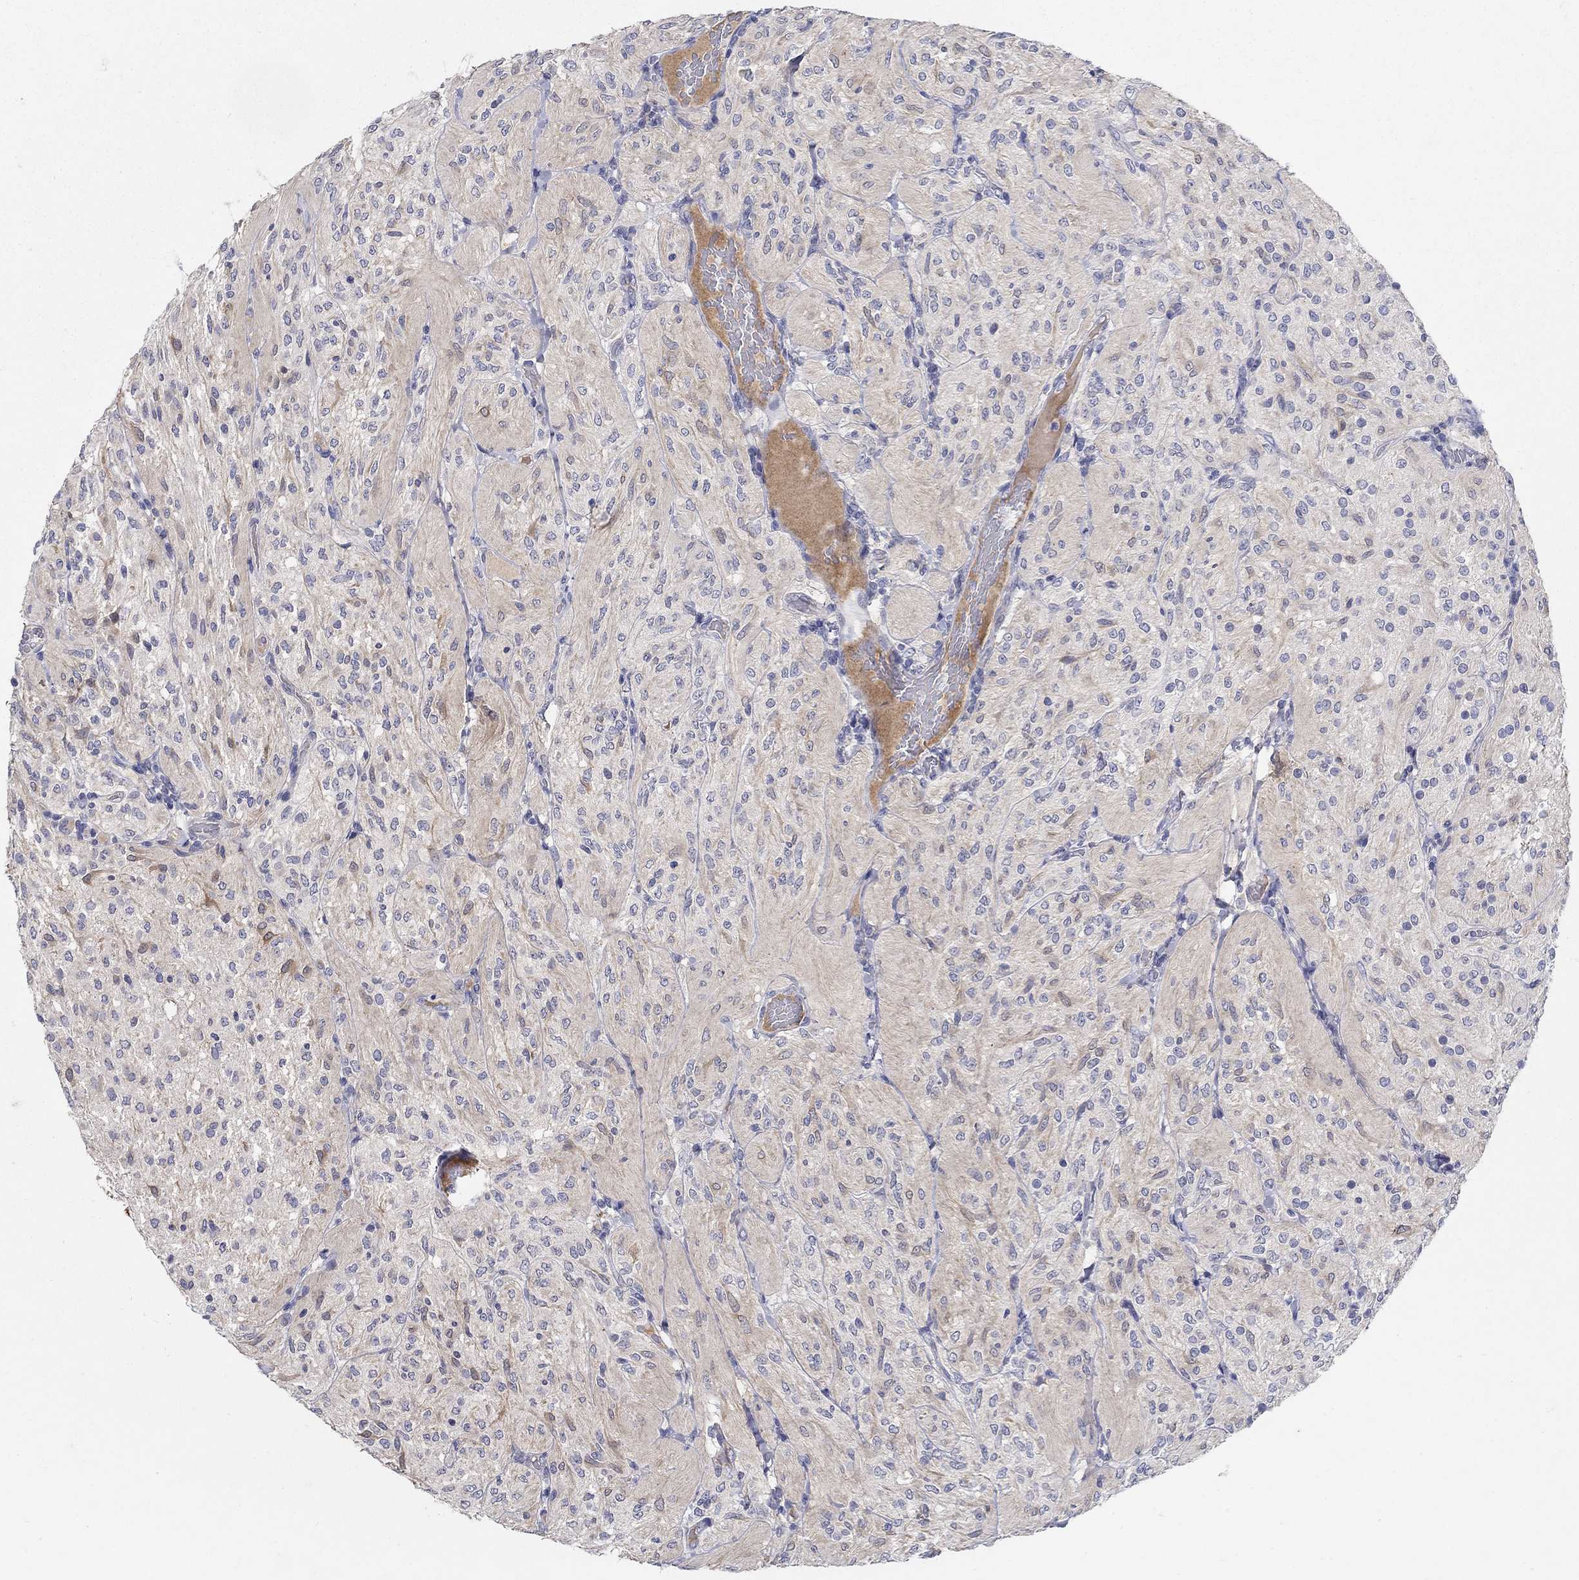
{"staining": {"intensity": "negative", "quantity": "none", "location": "none"}, "tissue": "glioma", "cell_type": "Tumor cells", "image_type": "cancer", "snomed": [{"axis": "morphology", "description": "Glioma, malignant, Low grade"}, {"axis": "topography", "description": "Brain"}], "caption": "IHC of malignant glioma (low-grade) shows no positivity in tumor cells. Nuclei are stained in blue.", "gene": "PROZ", "patient": {"sex": "male", "age": 3}}